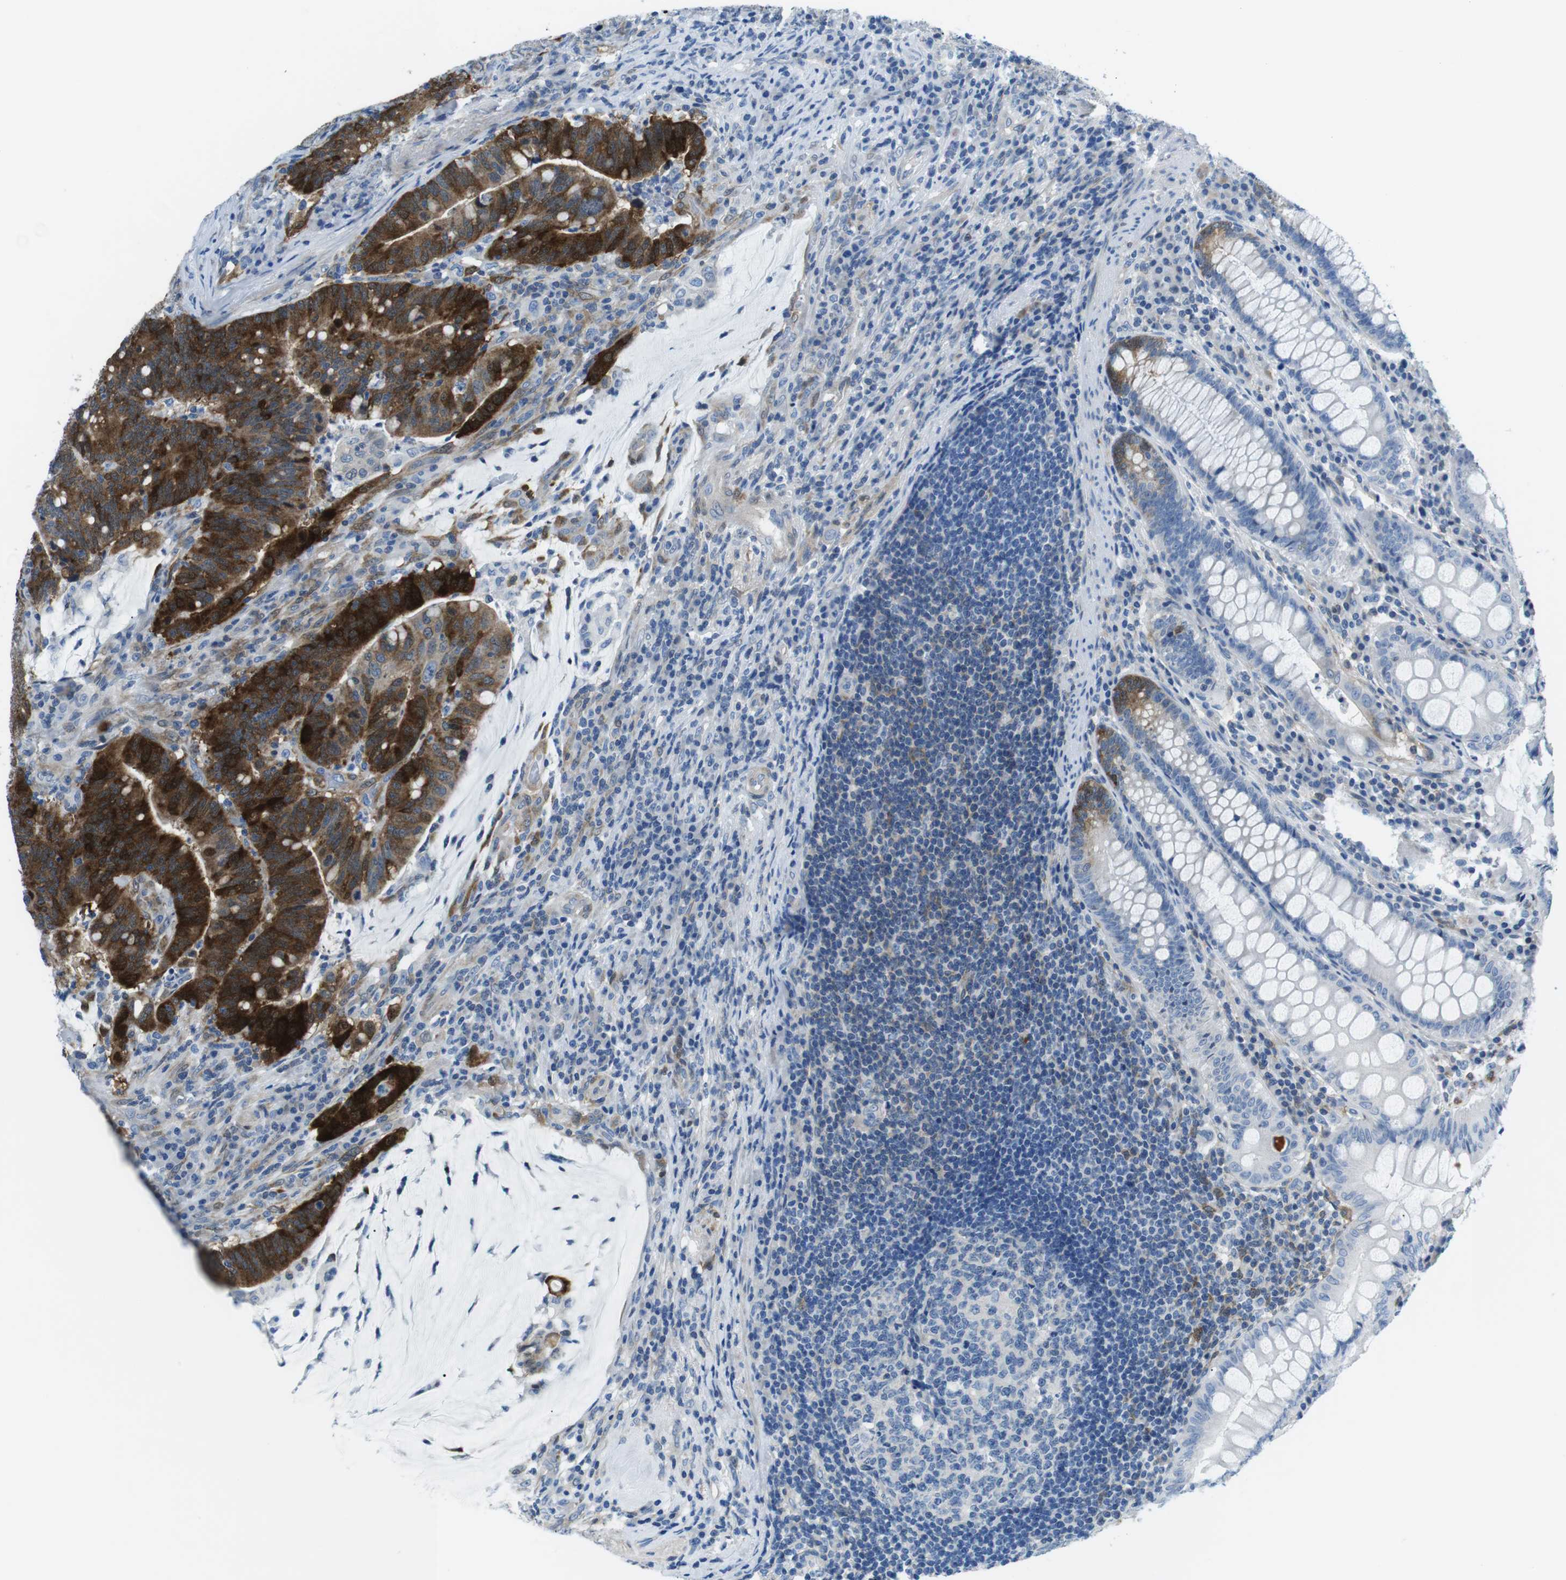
{"staining": {"intensity": "strong", "quantity": ">75%", "location": "cytoplasmic/membranous"}, "tissue": "colorectal cancer", "cell_type": "Tumor cells", "image_type": "cancer", "snomed": [{"axis": "morphology", "description": "Normal tissue, NOS"}, {"axis": "morphology", "description": "Adenocarcinoma, NOS"}, {"axis": "topography", "description": "Colon"}], "caption": "Strong cytoplasmic/membranous staining for a protein is seen in approximately >75% of tumor cells of adenocarcinoma (colorectal) using IHC.", "gene": "PHLDA1", "patient": {"sex": "female", "age": 66}}